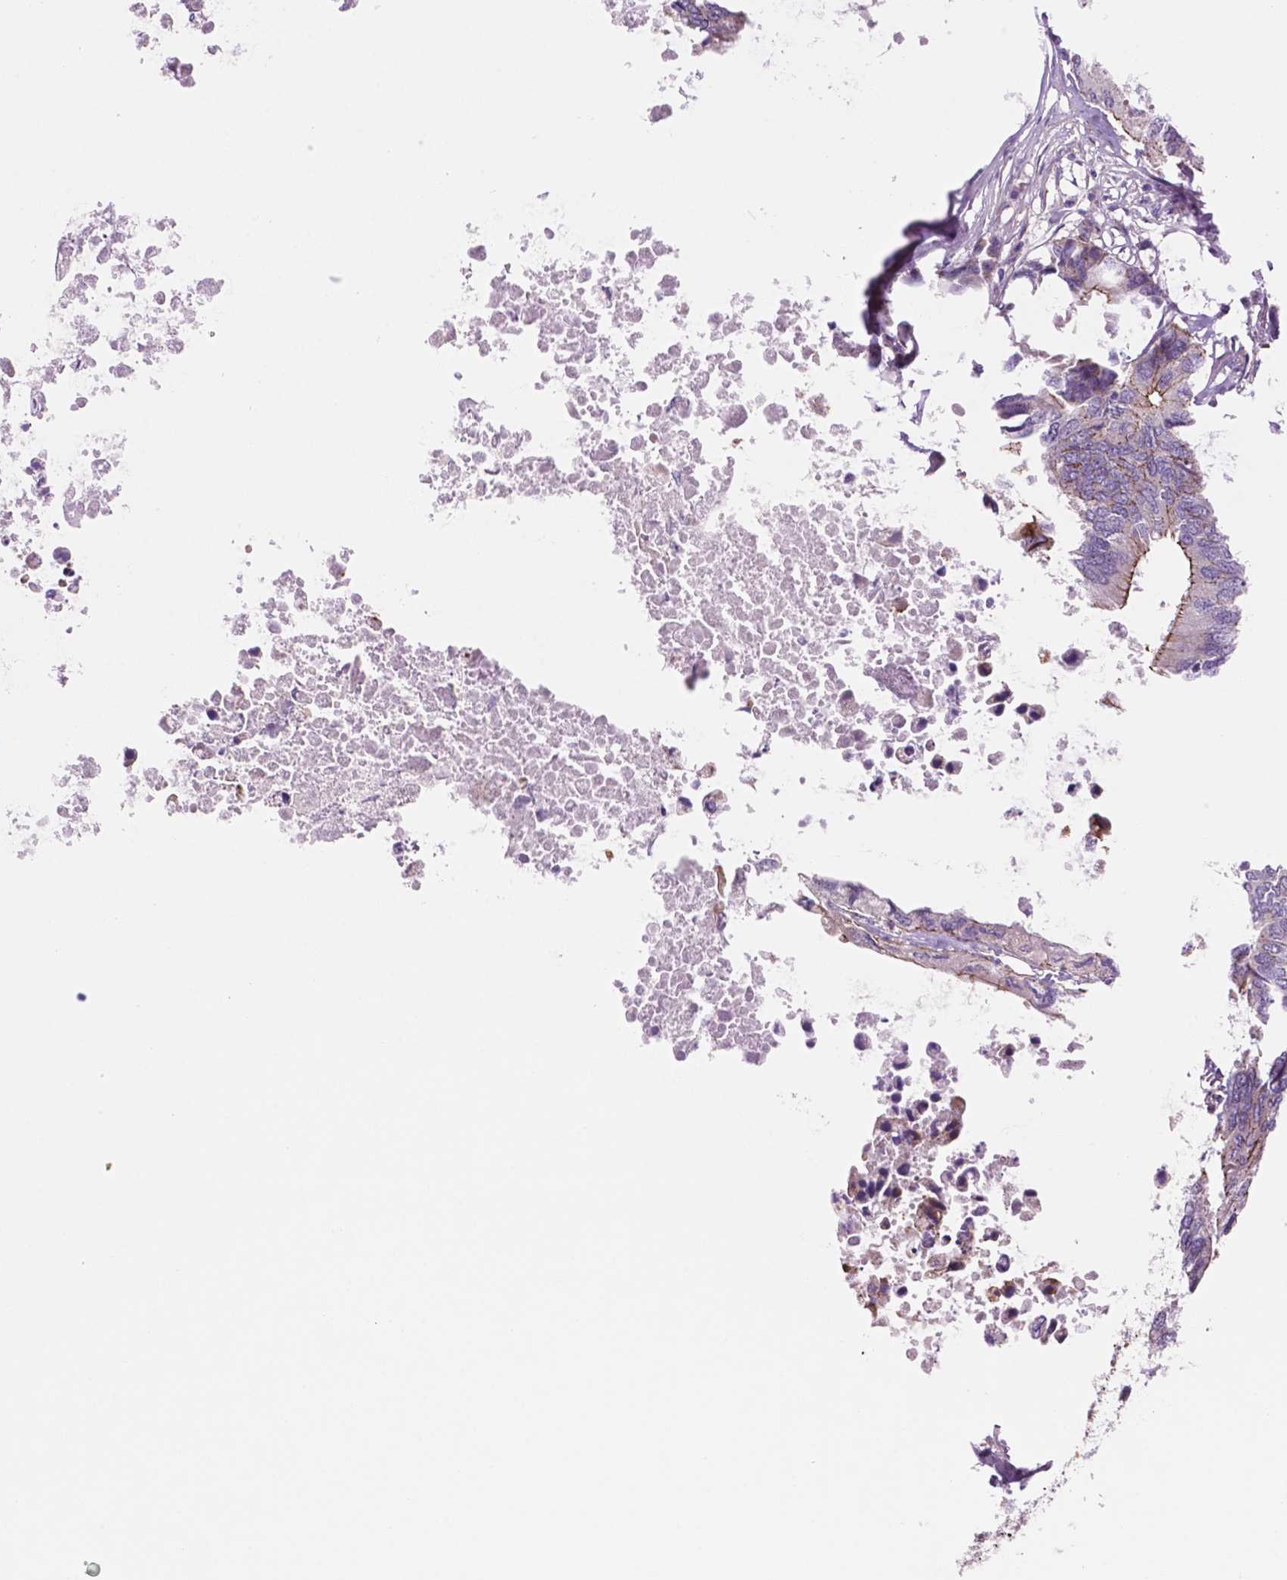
{"staining": {"intensity": "moderate", "quantity": "25%-75%", "location": "cytoplasmic/membranous"}, "tissue": "colorectal cancer", "cell_type": "Tumor cells", "image_type": "cancer", "snomed": [{"axis": "morphology", "description": "Adenocarcinoma, NOS"}, {"axis": "topography", "description": "Colon"}], "caption": "Immunohistochemical staining of human colorectal cancer (adenocarcinoma) reveals moderate cytoplasmic/membranous protein expression in approximately 25%-75% of tumor cells. The protein is shown in brown color, while the nuclei are stained blue.", "gene": "RND3", "patient": {"sex": "male", "age": 71}}